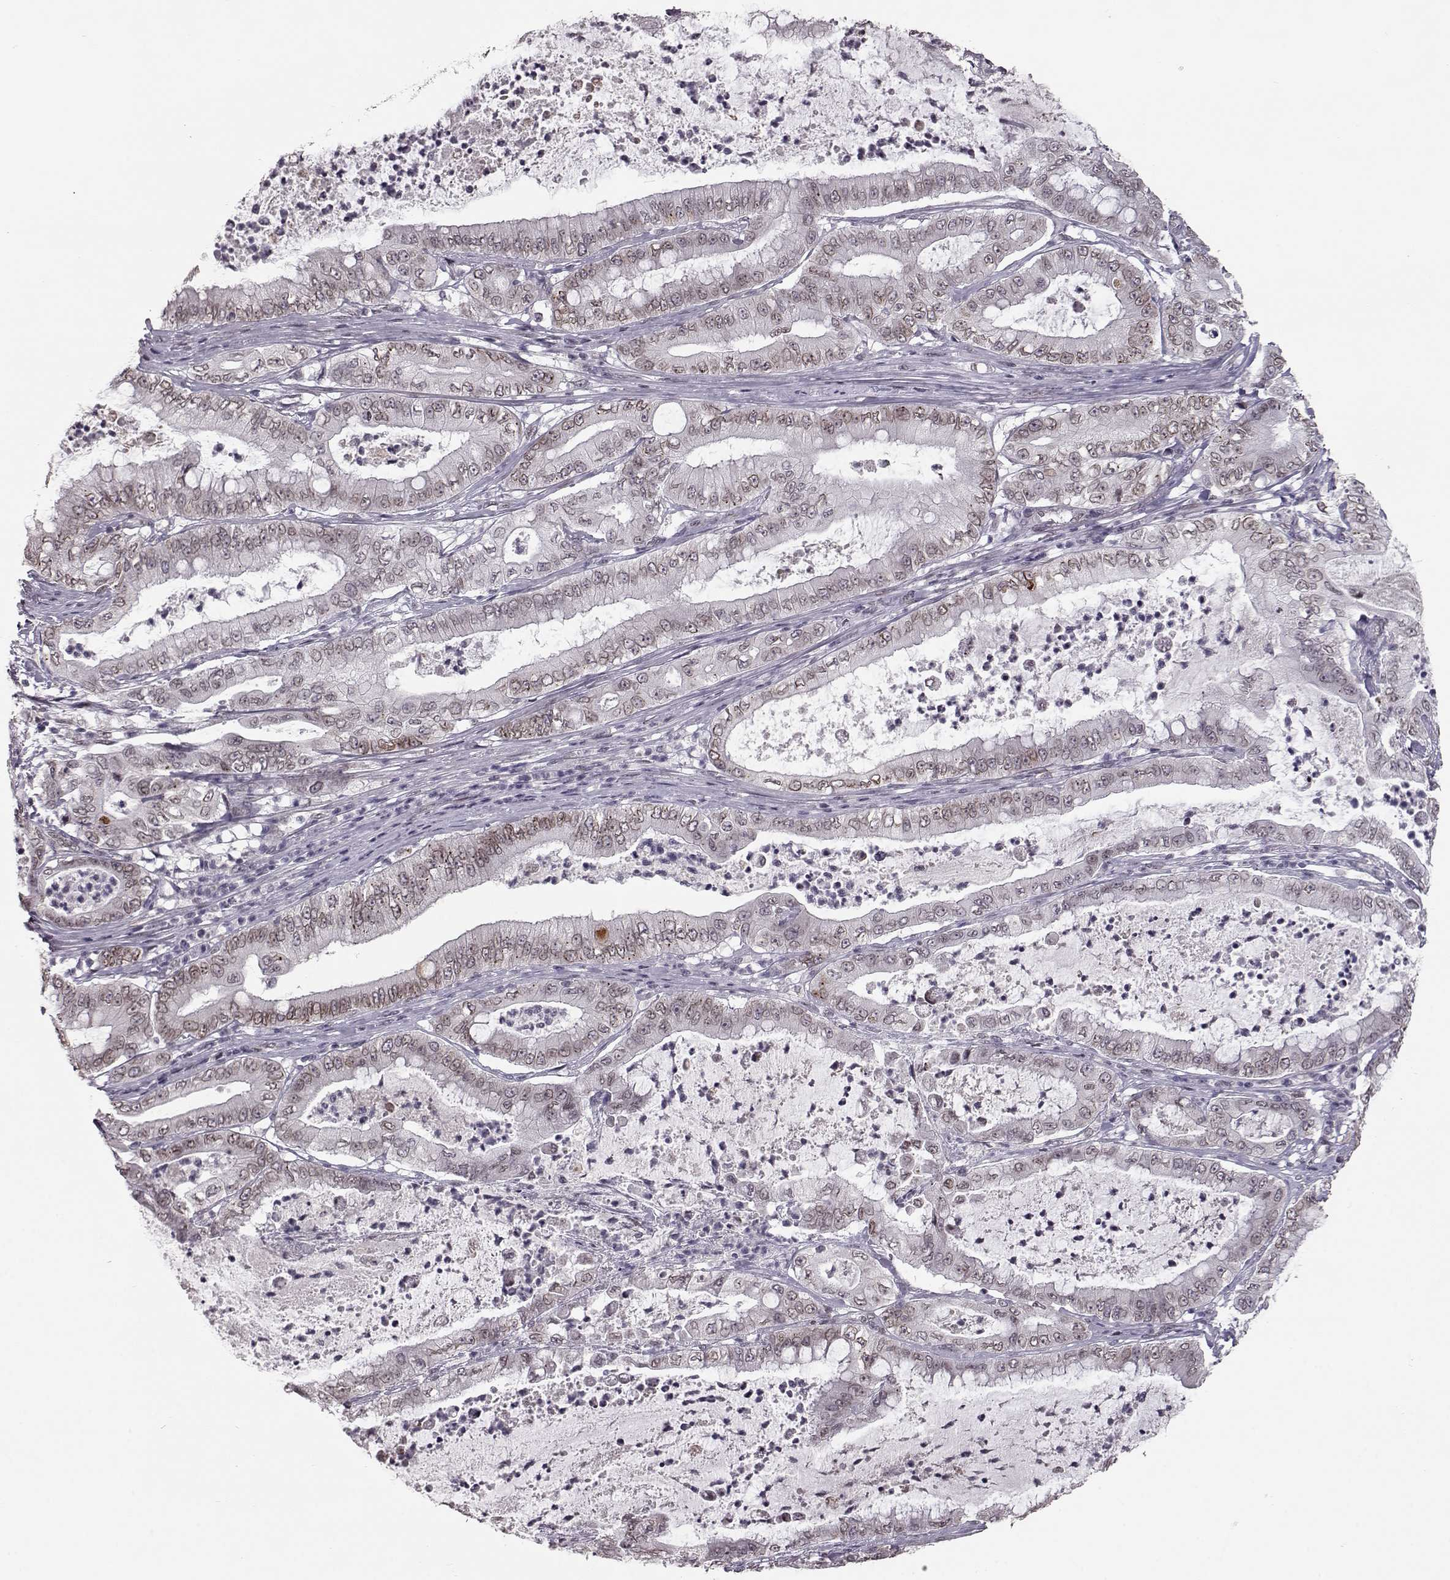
{"staining": {"intensity": "weak", "quantity": ">75%", "location": "cytoplasmic/membranous,nuclear"}, "tissue": "pancreatic cancer", "cell_type": "Tumor cells", "image_type": "cancer", "snomed": [{"axis": "morphology", "description": "Adenocarcinoma, NOS"}, {"axis": "topography", "description": "Pancreas"}], "caption": "The image shows staining of adenocarcinoma (pancreatic), revealing weak cytoplasmic/membranous and nuclear protein staining (brown color) within tumor cells.", "gene": "NUP37", "patient": {"sex": "male", "age": 71}}